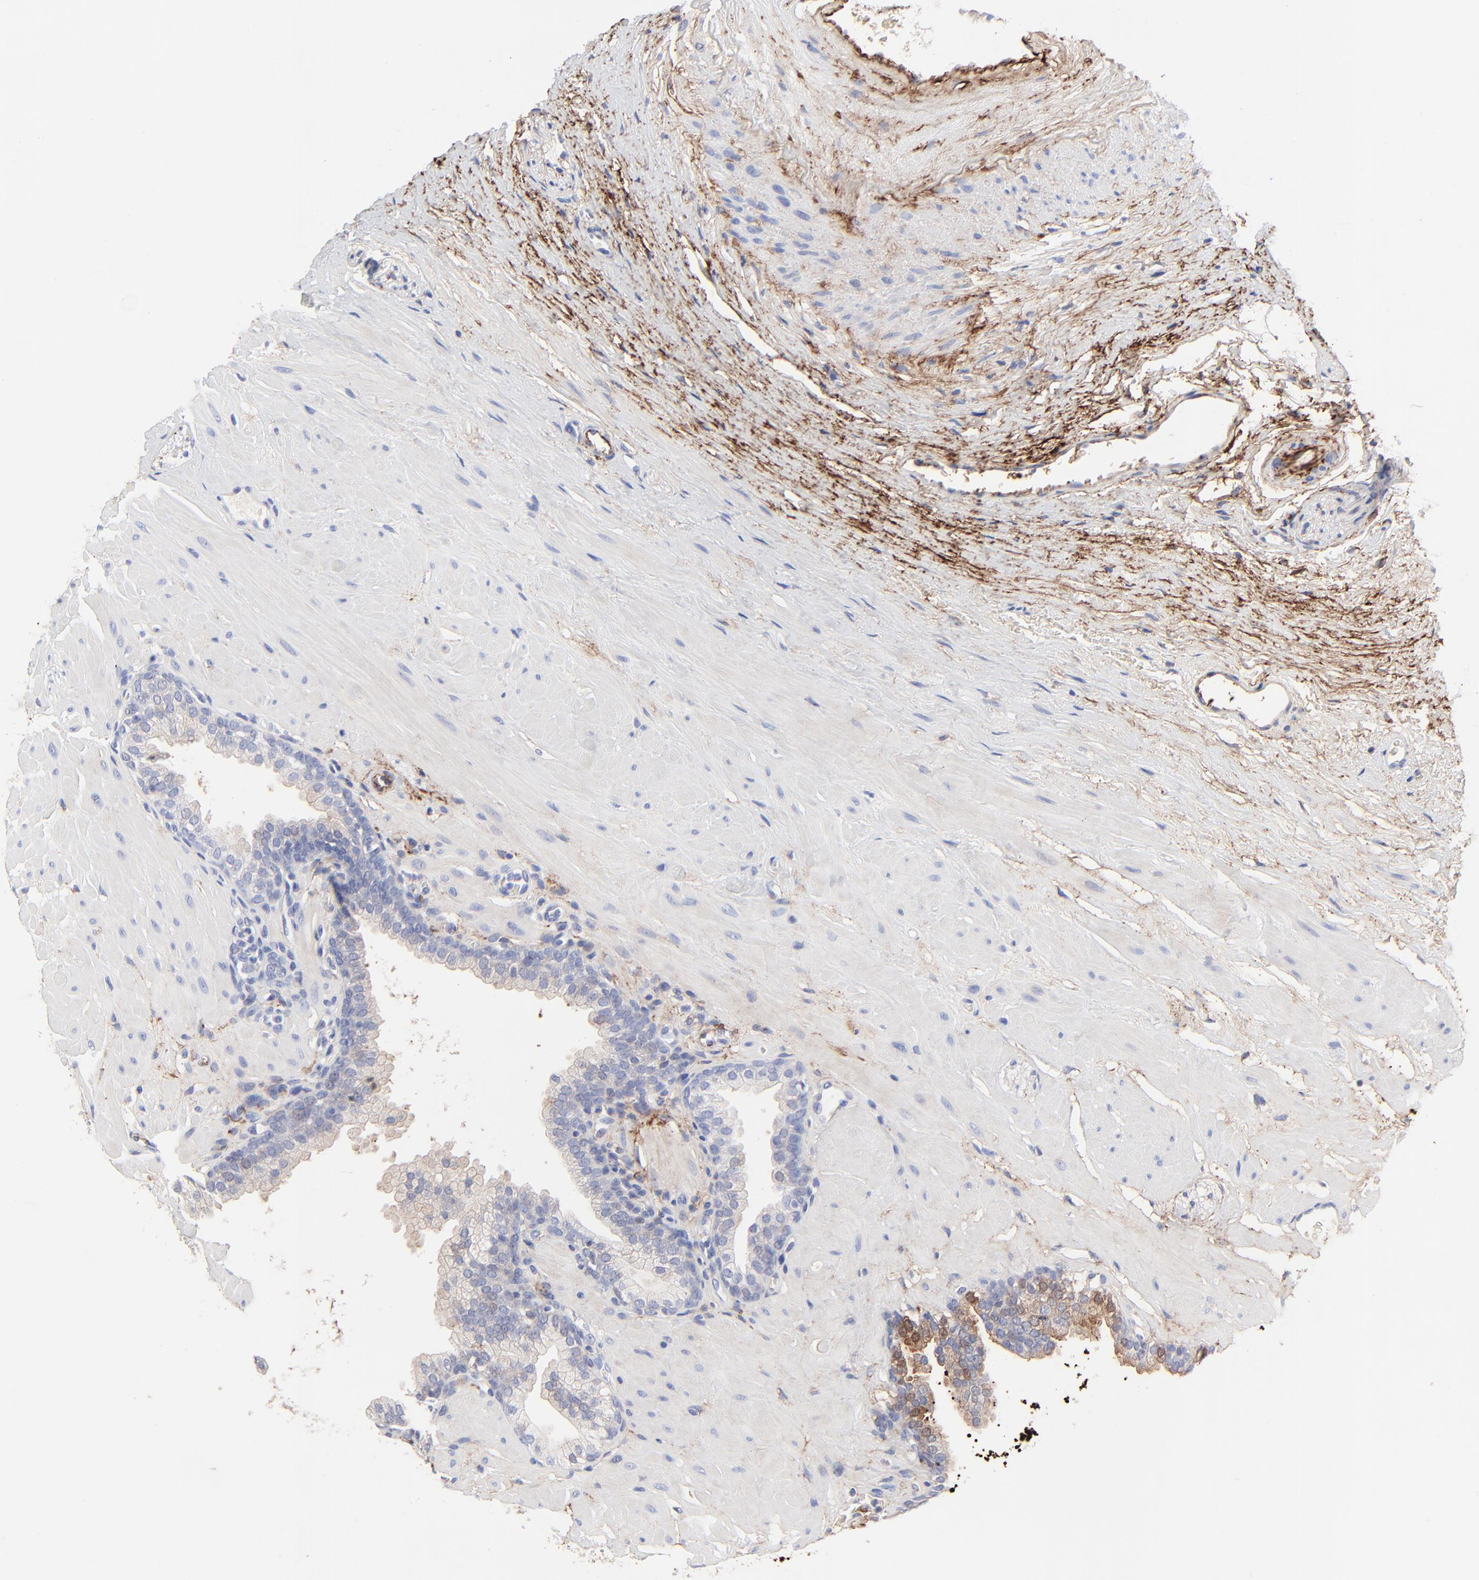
{"staining": {"intensity": "negative", "quantity": "none", "location": "none"}, "tissue": "prostate", "cell_type": "Glandular cells", "image_type": "normal", "snomed": [{"axis": "morphology", "description": "Normal tissue, NOS"}, {"axis": "topography", "description": "Prostate"}], "caption": "This photomicrograph is of unremarkable prostate stained with immunohistochemistry to label a protein in brown with the nuclei are counter-stained blue. There is no staining in glandular cells.", "gene": "FBLN2", "patient": {"sex": "male", "age": 60}}